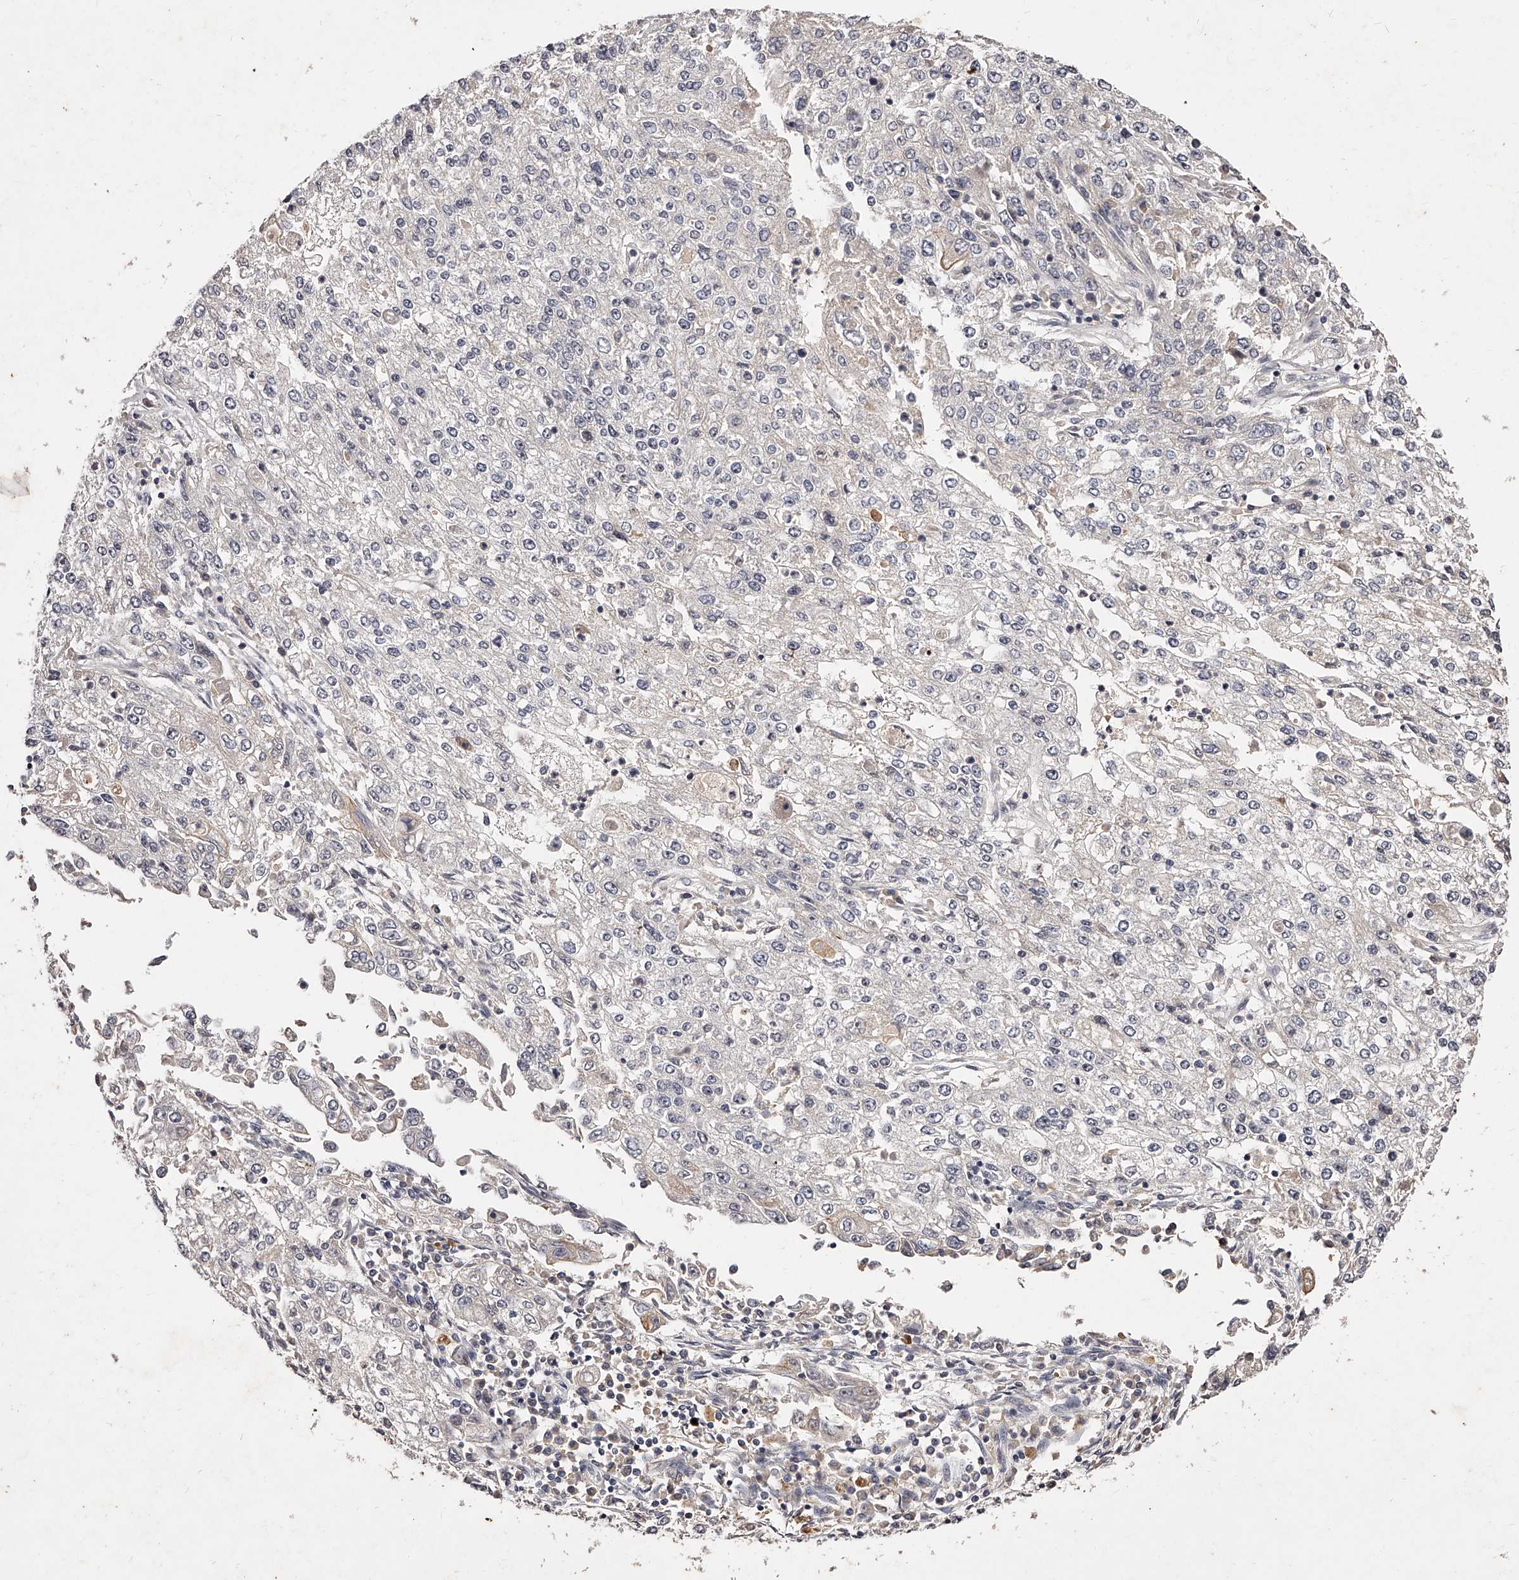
{"staining": {"intensity": "negative", "quantity": "none", "location": "none"}, "tissue": "endometrial cancer", "cell_type": "Tumor cells", "image_type": "cancer", "snomed": [{"axis": "morphology", "description": "Adenocarcinoma, NOS"}, {"axis": "topography", "description": "Endometrium"}], "caption": "The immunohistochemistry (IHC) photomicrograph has no significant staining in tumor cells of endometrial cancer (adenocarcinoma) tissue.", "gene": "PHACTR1", "patient": {"sex": "female", "age": 49}}